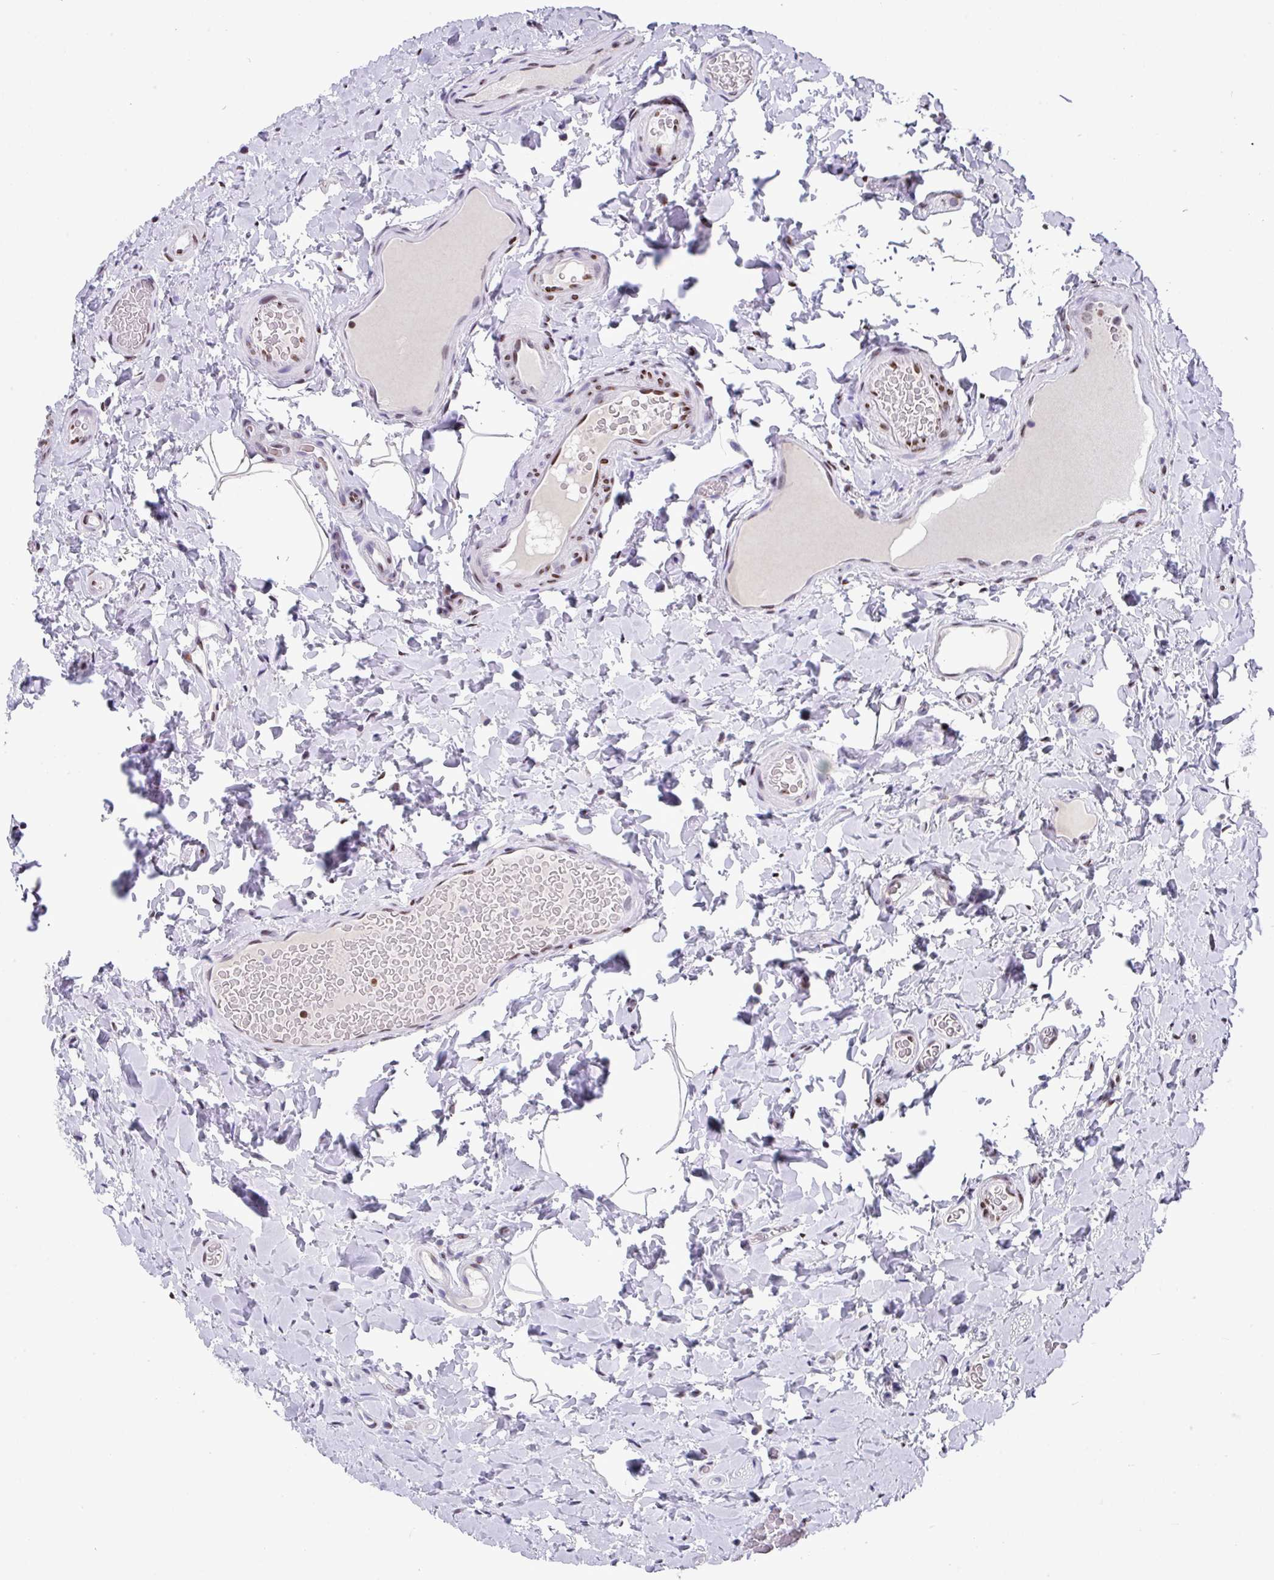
{"staining": {"intensity": "moderate", "quantity": "25%-75%", "location": "nuclear"}, "tissue": "colon", "cell_type": "Endothelial cells", "image_type": "normal", "snomed": [{"axis": "morphology", "description": "Normal tissue, NOS"}, {"axis": "topography", "description": "Colon"}], "caption": "Colon stained with DAB immunohistochemistry (IHC) demonstrates medium levels of moderate nuclear staining in approximately 25%-75% of endothelial cells. Immunohistochemistry (ihc) stains the protein in brown and the nuclei are stained blue.", "gene": "TCF3", "patient": {"sex": "male", "age": 46}}